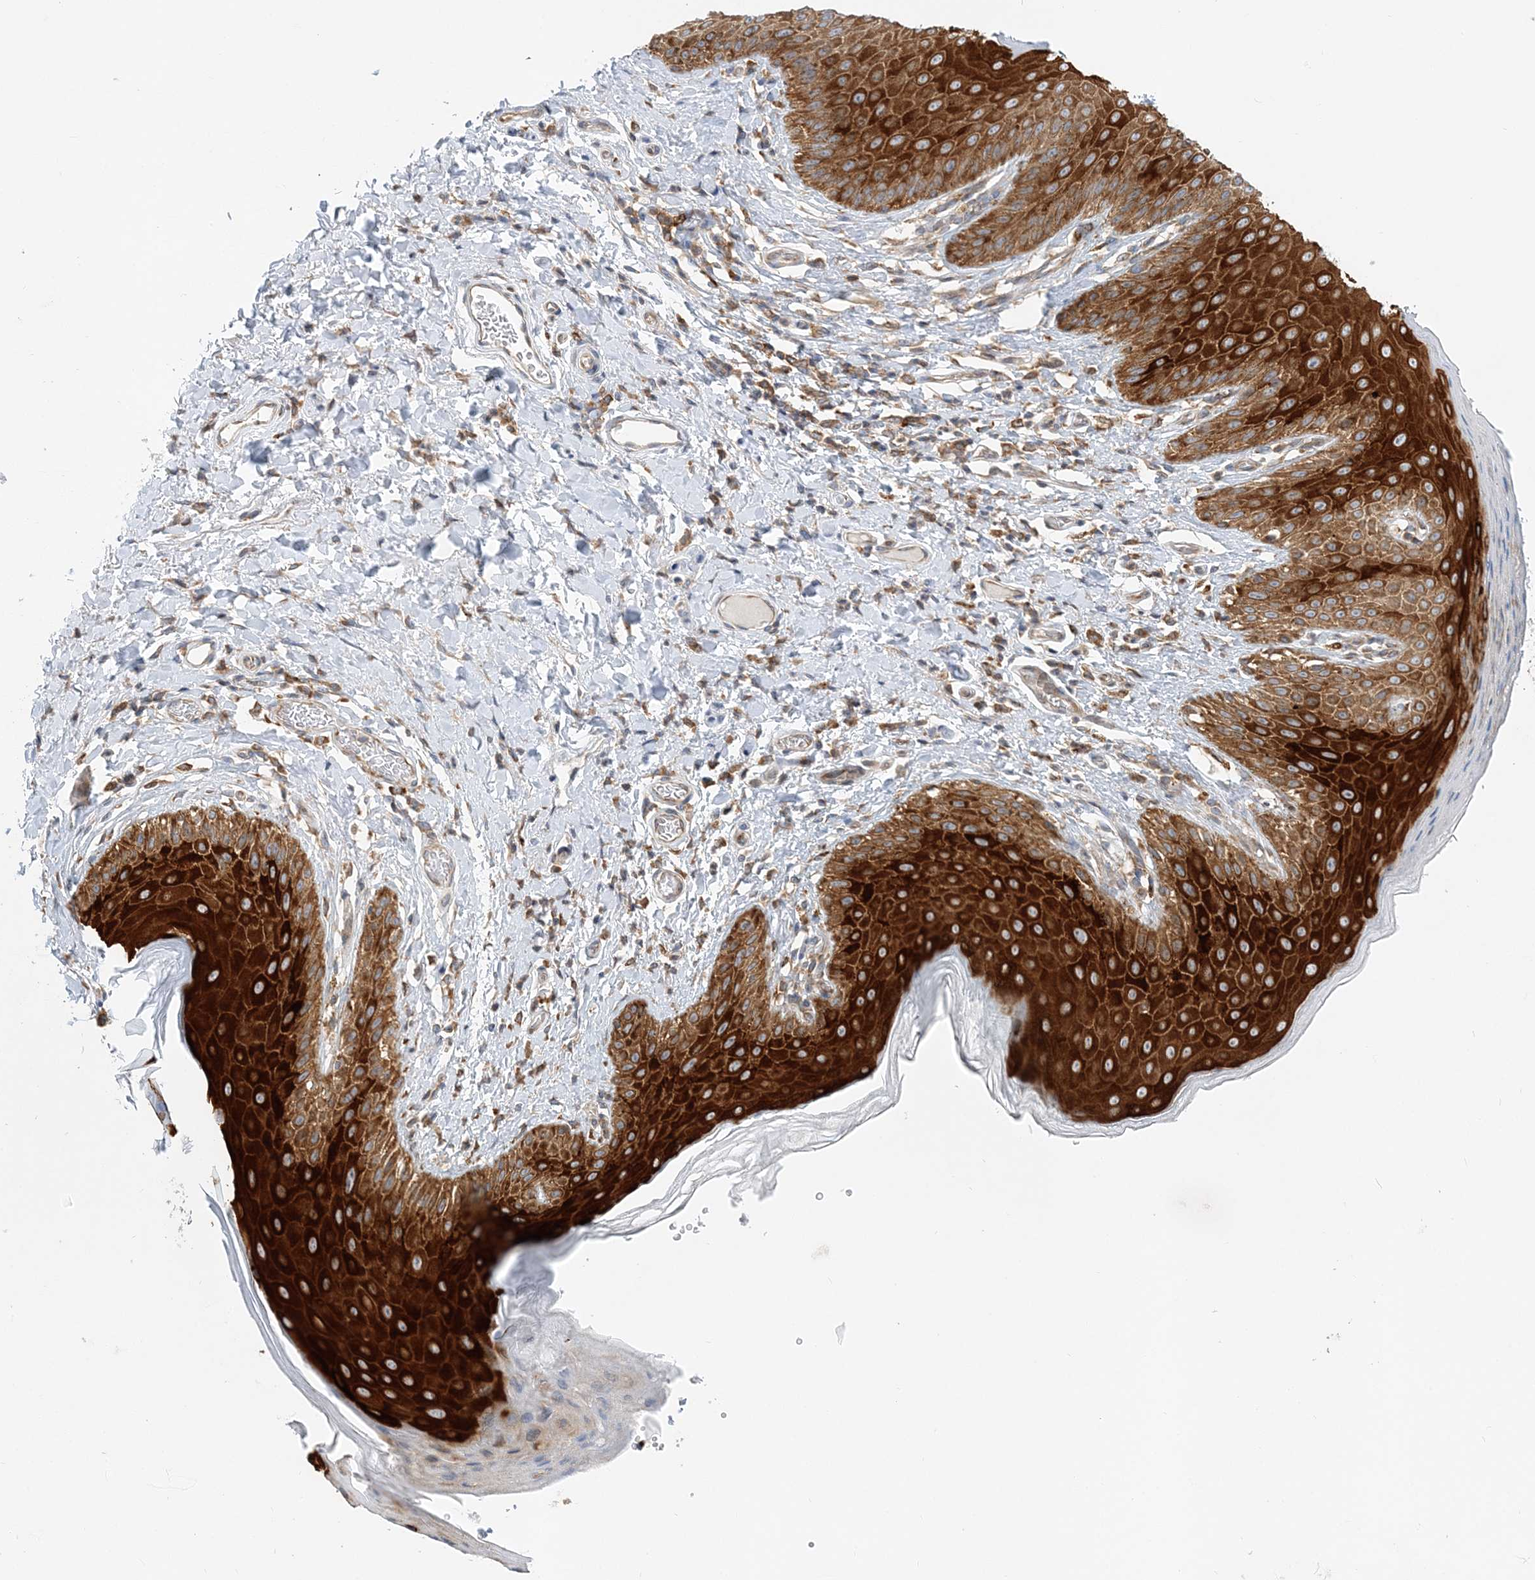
{"staining": {"intensity": "strong", "quantity": ">75%", "location": "cytoplasmic/membranous"}, "tissue": "skin", "cell_type": "Epidermal cells", "image_type": "normal", "snomed": [{"axis": "morphology", "description": "Normal tissue, NOS"}, {"axis": "topography", "description": "Anal"}], "caption": "Normal skin reveals strong cytoplasmic/membranous positivity in approximately >75% of epidermal cells, visualized by immunohistochemistry.", "gene": "LARP4B", "patient": {"sex": "male", "age": 44}}